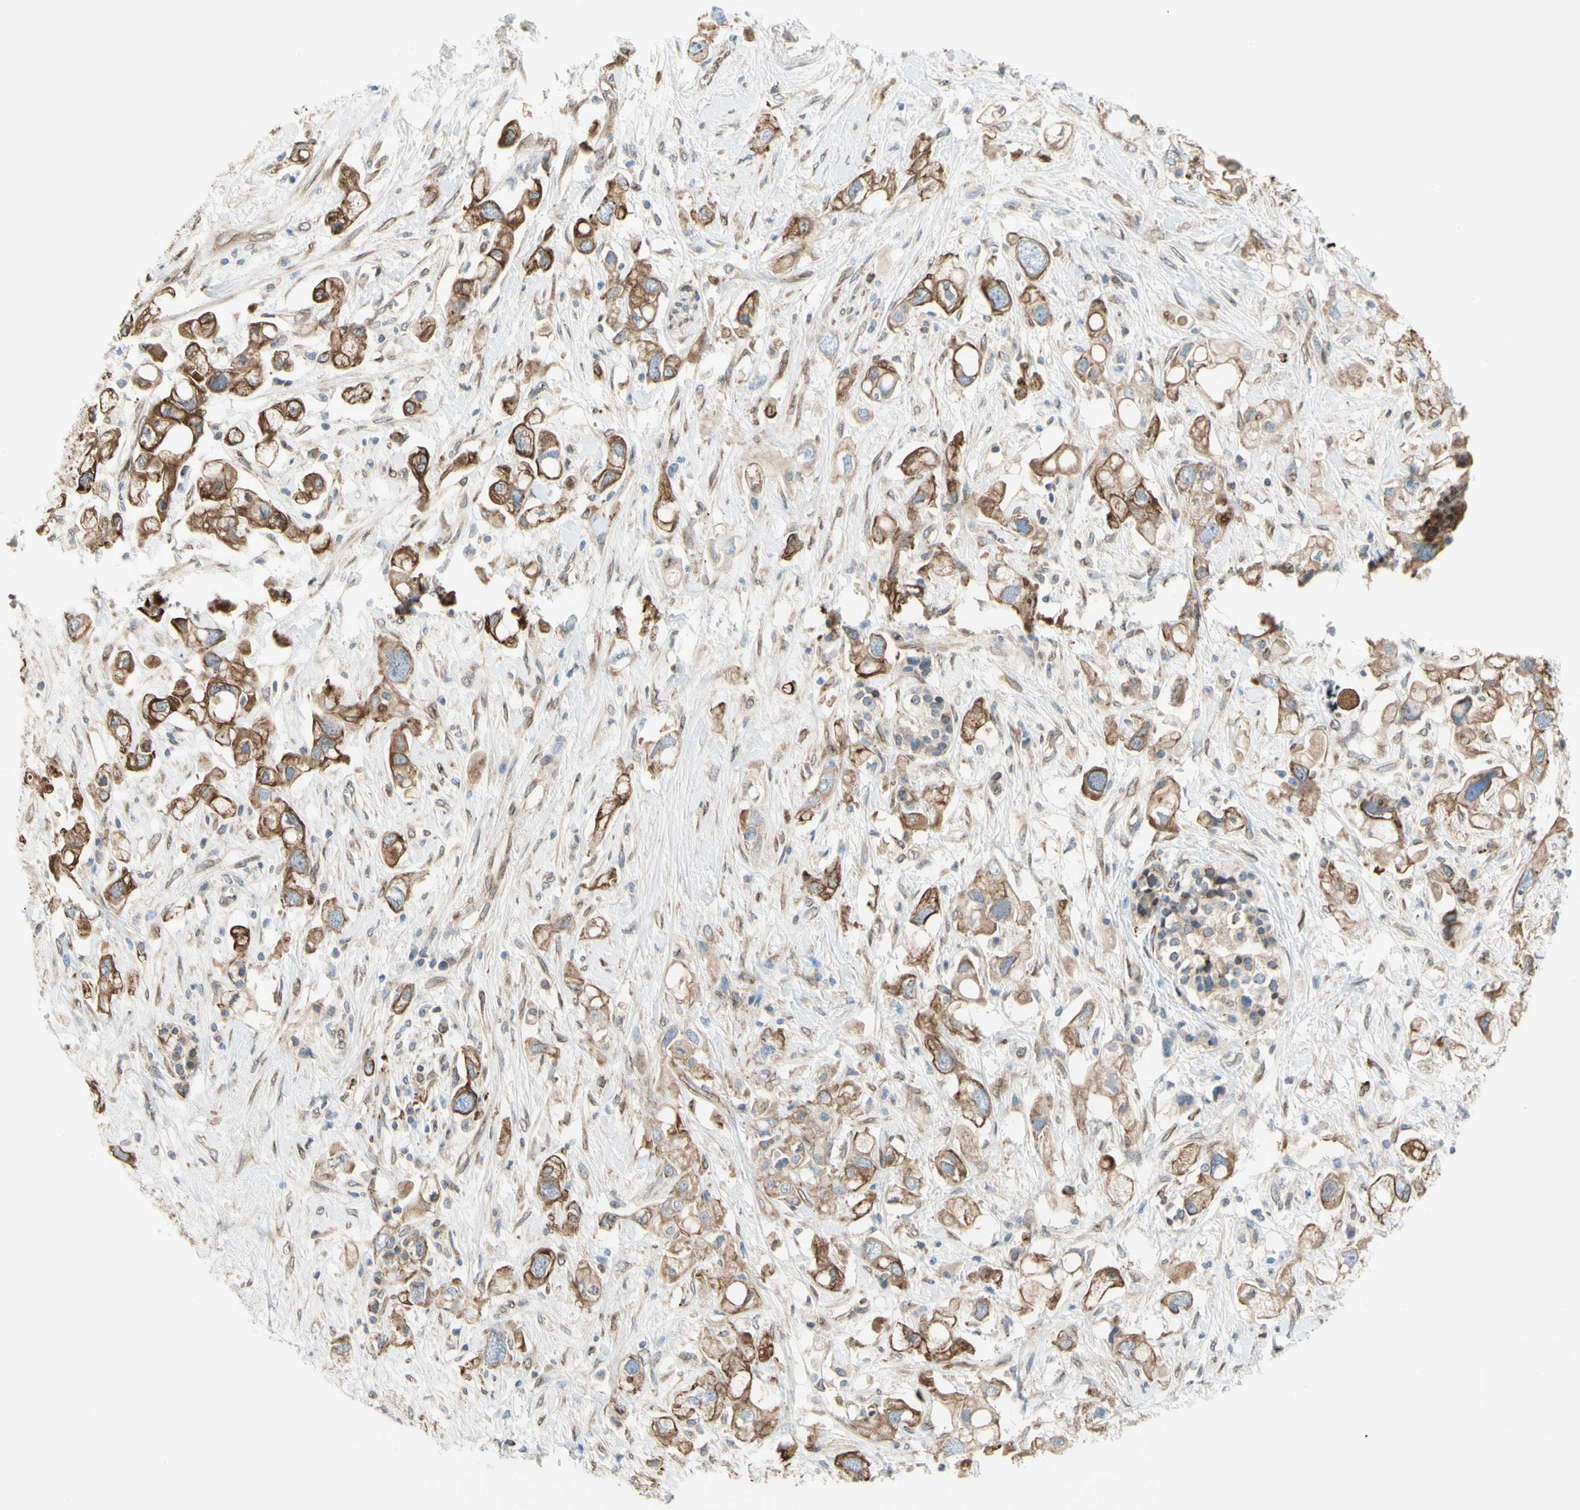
{"staining": {"intensity": "moderate", "quantity": ">75%", "location": "cytoplasmic/membranous"}, "tissue": "pancreatic cancer", "cell_type": "Tumor cells", "image_type": "cancer", "snomed": [{"axis": "morphology", "description": "Adenocarcinoma, NOS"}, {"axis": "topography", "description": "Pancreas"}], "caption": "An image of pancreatic cancer stained for a protein displays moderate cytoplasmic/membranous brown staining in tumor cells.", "gene": "TRAF2", "patient": {"sex": "female", "age": 56}}